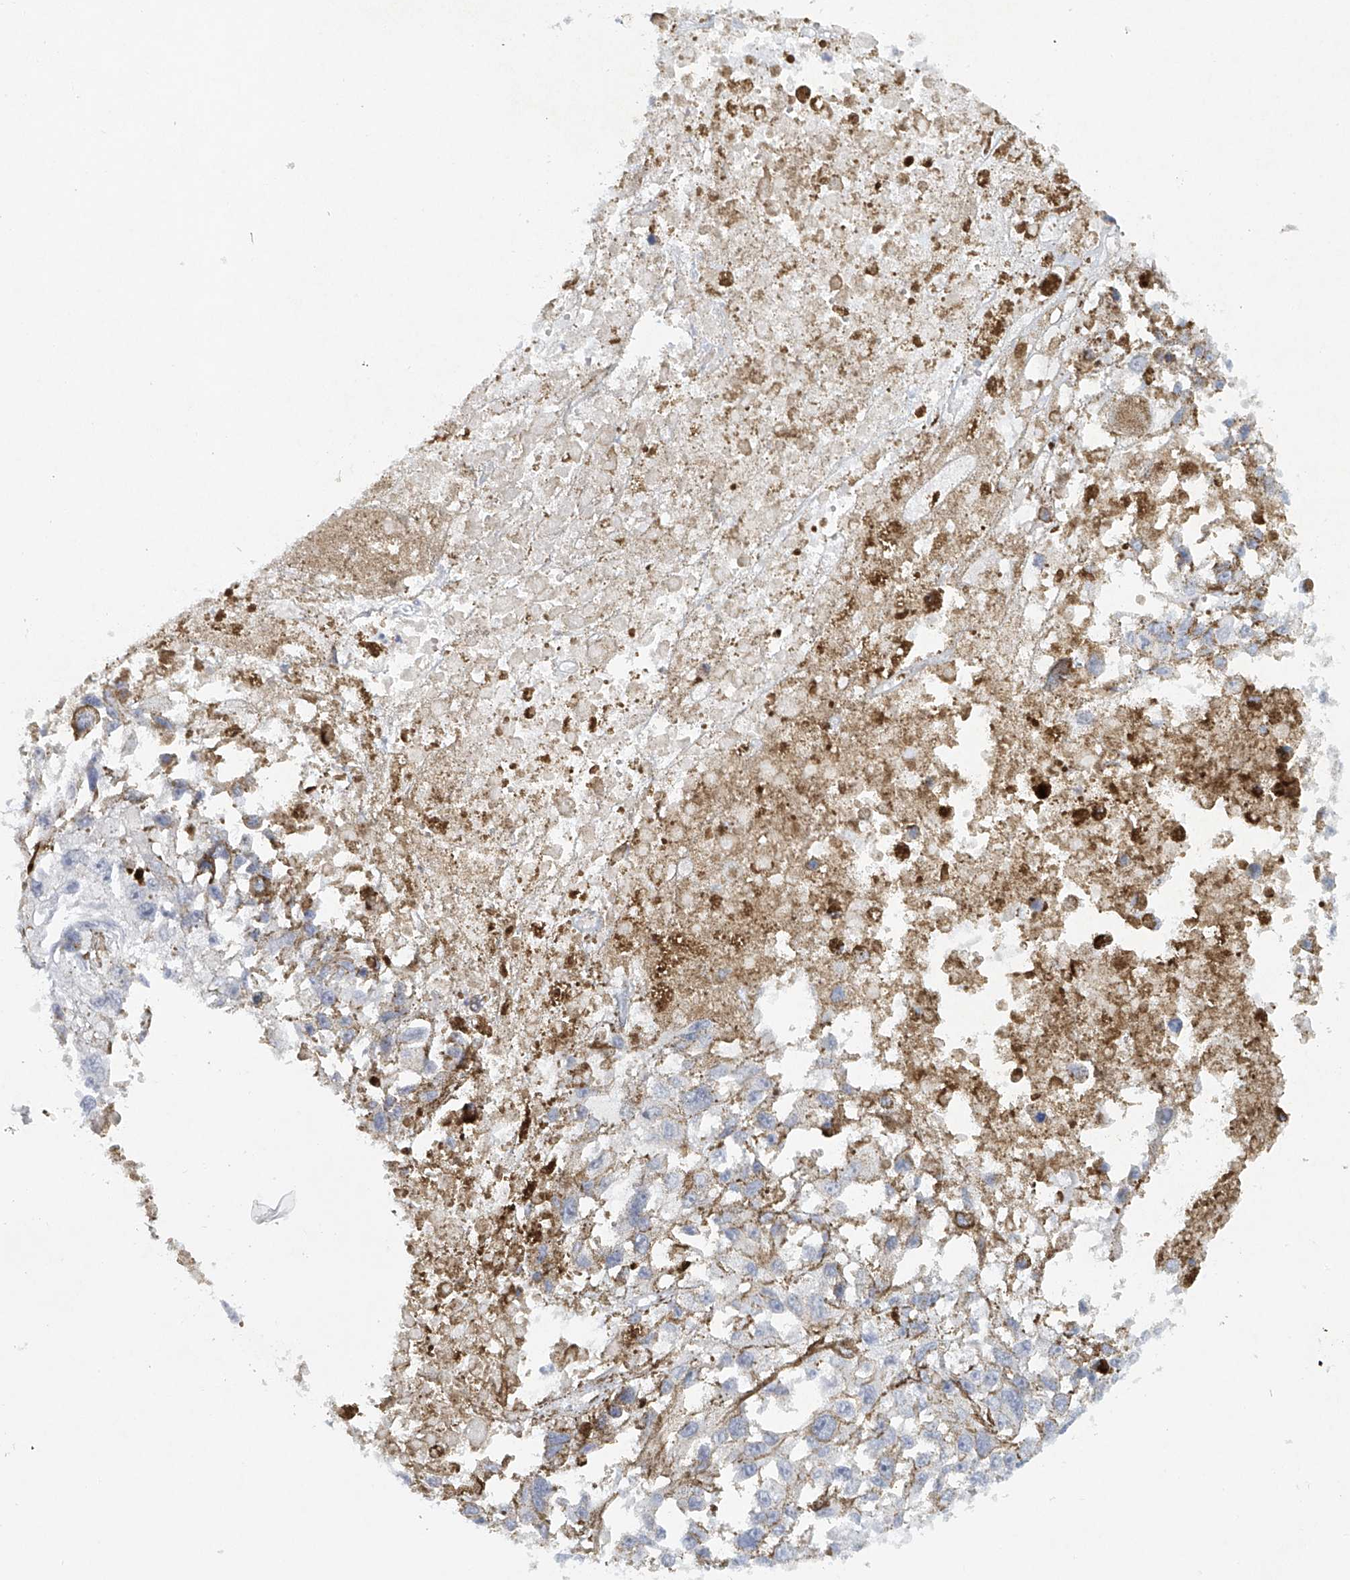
{"staining": {"intensity": "negative", "quantity": "none", "location": "none"}, "tissue": "melanoma", "cell_type": "Tumor cells", "image_type": "cancer", "snomed": [{"axis": "morphology", "description": "Malignant melanoma, Metastatic site"}, {"axis": "topography", "description": "Lymph node"}], "caption": "Image shows no significant protein positivity in tumor cells of malignant melanoma (metastatic site).", "gene": "FAT2", "patient": {"sex": "male", "age": 59}}